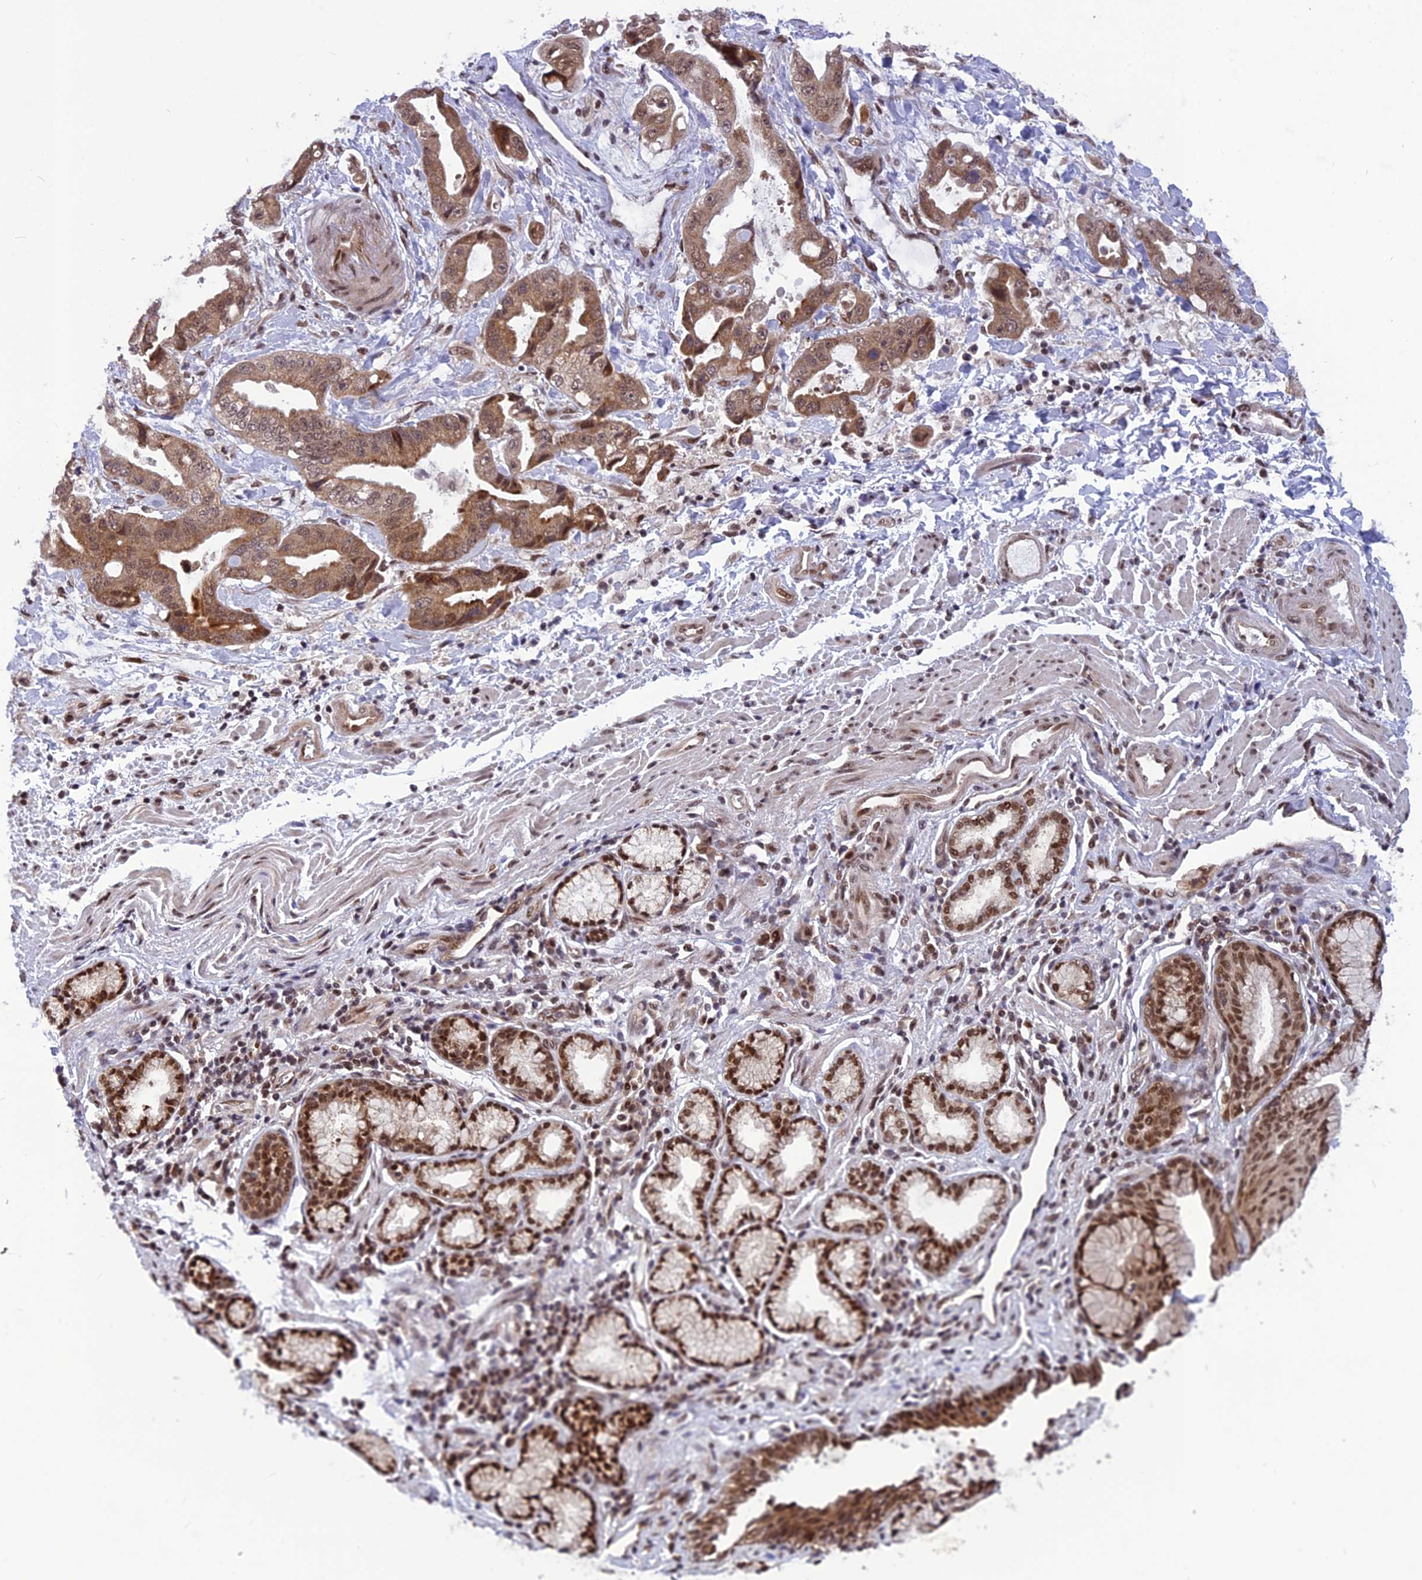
{"staining": {"intensity": "moderate", "quantity": ">75%", "location": "cytoplasmic/membranous,nuclear"}, "tissue": "stomach cancer", "cell_type": "Tumor cells", "image_type": "cancer", "snomed": [{"axis": "morphology", "description": "Adenocarcinoma, NOS"}, {"axis": "topography", "description": "Stomach"}], "caption": "Stomach cancer (adenocarcinoma) was stained to show a protein in brown. There is medium levels of moderate cytoplasmic/membranous and nuclear staining in about >75% of tumor cells.", "gene": "RTRAF", "patient": {"sex": "male", "age": 62}}